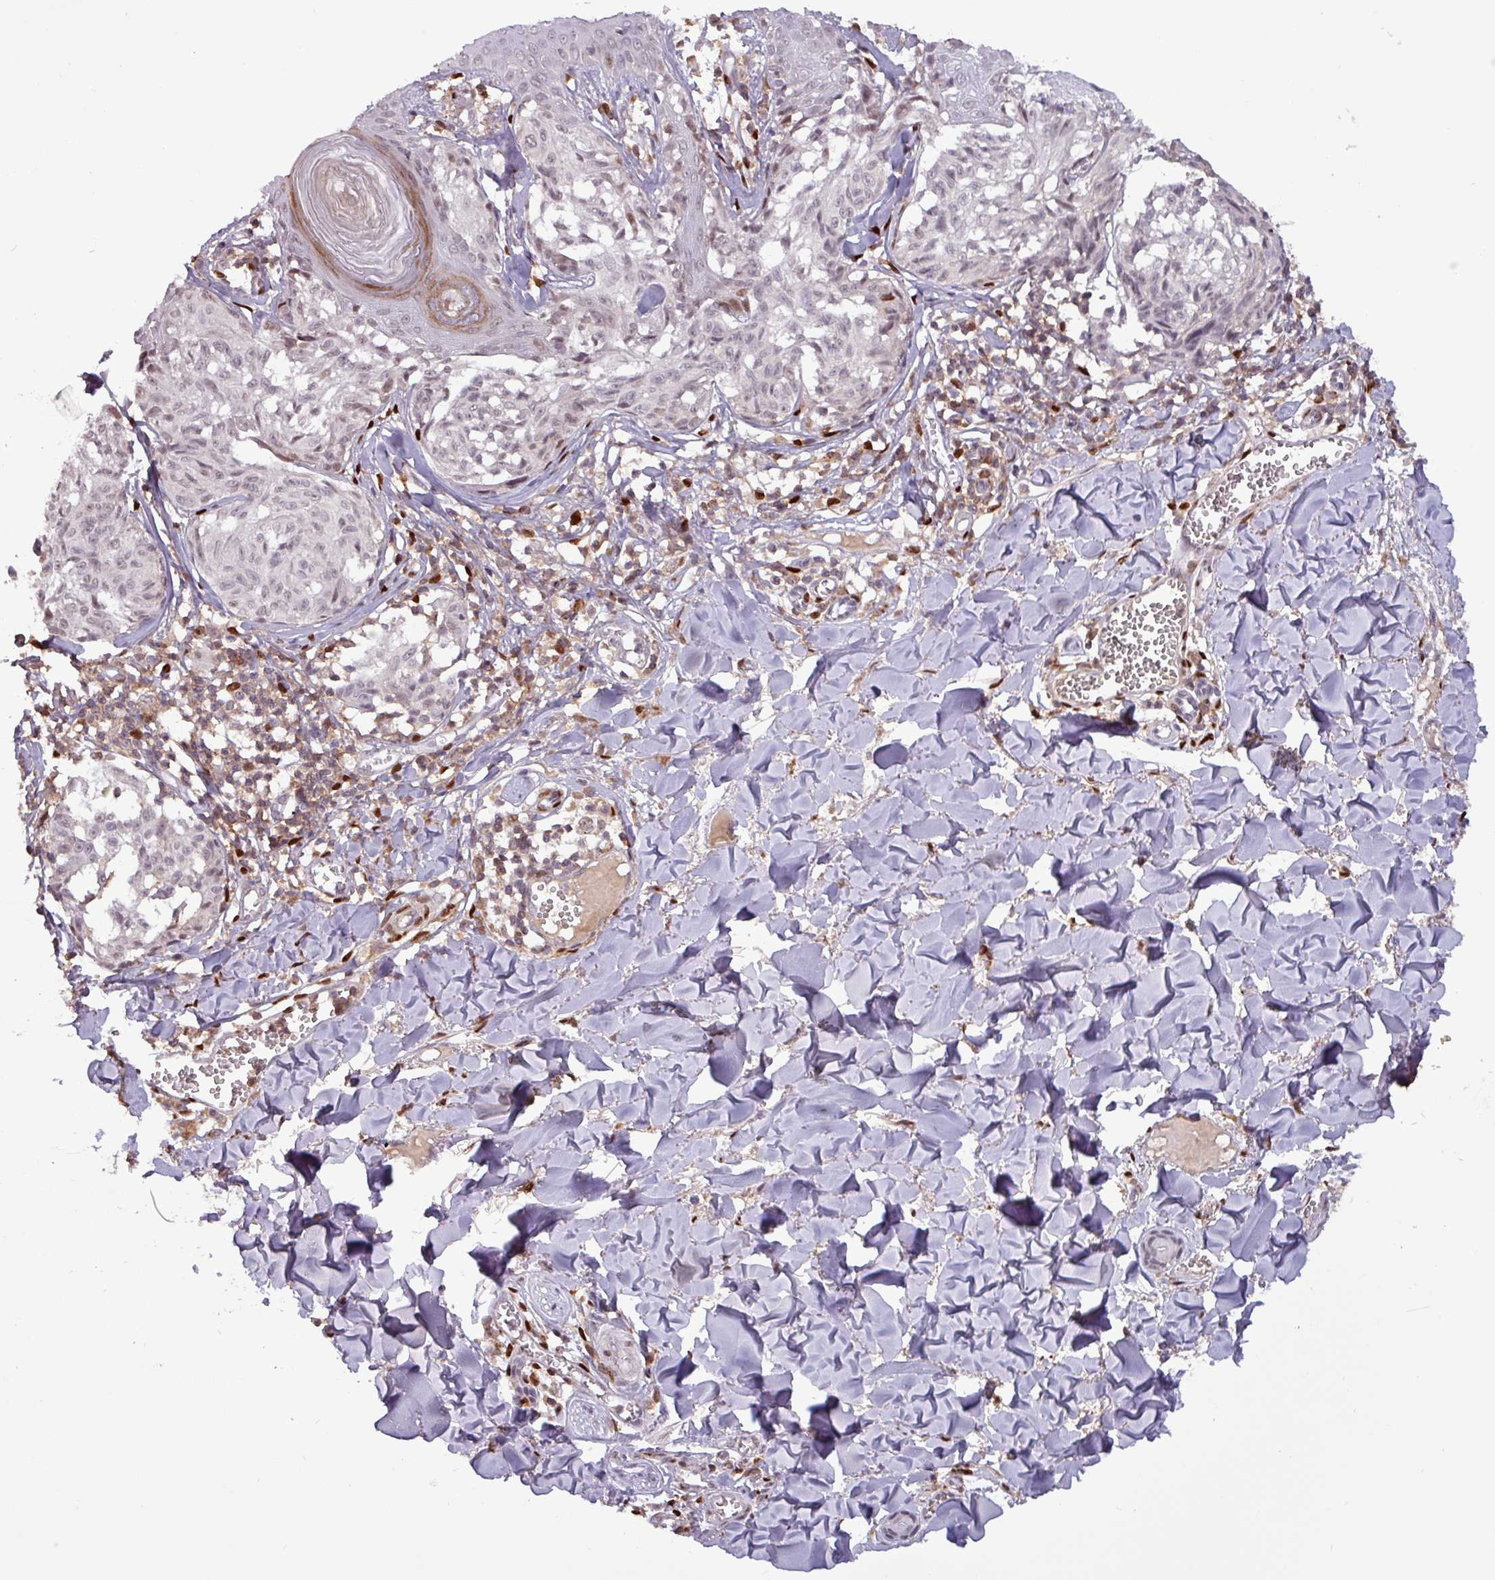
{"staining": {"intensity": "negative", "quantity": "none", "location": "none"}, "tissue": "melanoma", "cell_type": "Tumor cells", "image_type": "cancer", "snomed": [{"axis": "morphology", "description": "Malignant melanoma, NOS"}, {"axis": "topography", "description": "Skin"}], "caption": "Histopathology image shows no significant protein staining in tumor cells of melanoma.", "gene": "PRRX1", "patient": {"sex": "female", "age": 43}}